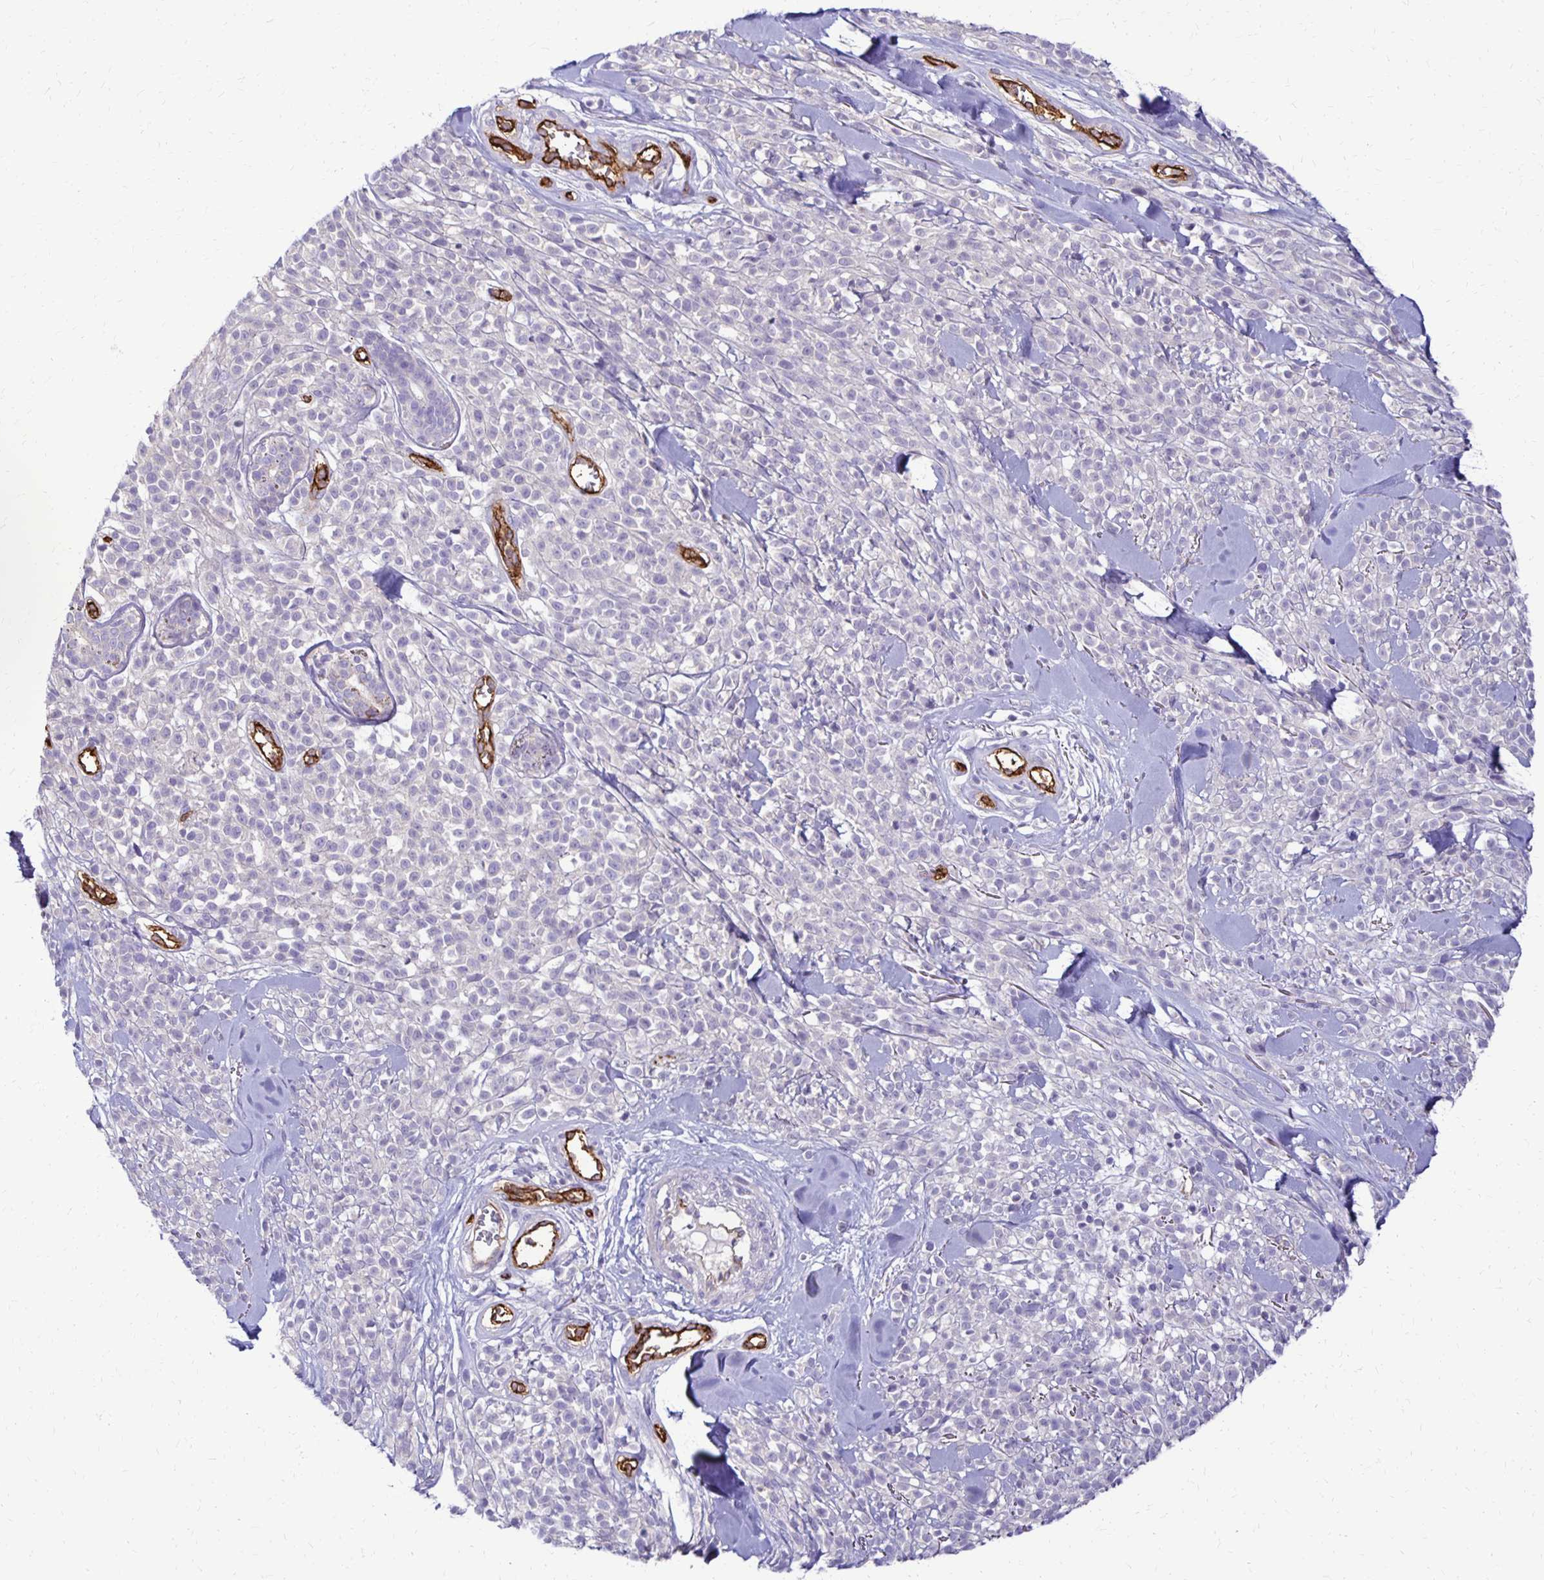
{"staining": {"intensity": "negative", "quantity": "none", "location": "none"}, "tissue": "melanoma", "cell_type": "Tumor cells", "image_type": "cancer", "snomed": [{"axis": "morphology", "description": "Malignant melanoma, NOS"}, {"axis": "topography", "description": "Skin"}, {"axis": "topography", "description": "Skin of trunk"}], "caption": "The immunohistochemistry (IHC) micrograph has no significant staining in tumor cells of malignant melanoma tissue.", "gene": "TTYH1", "patient": {"sex": "male", "age": 74}}